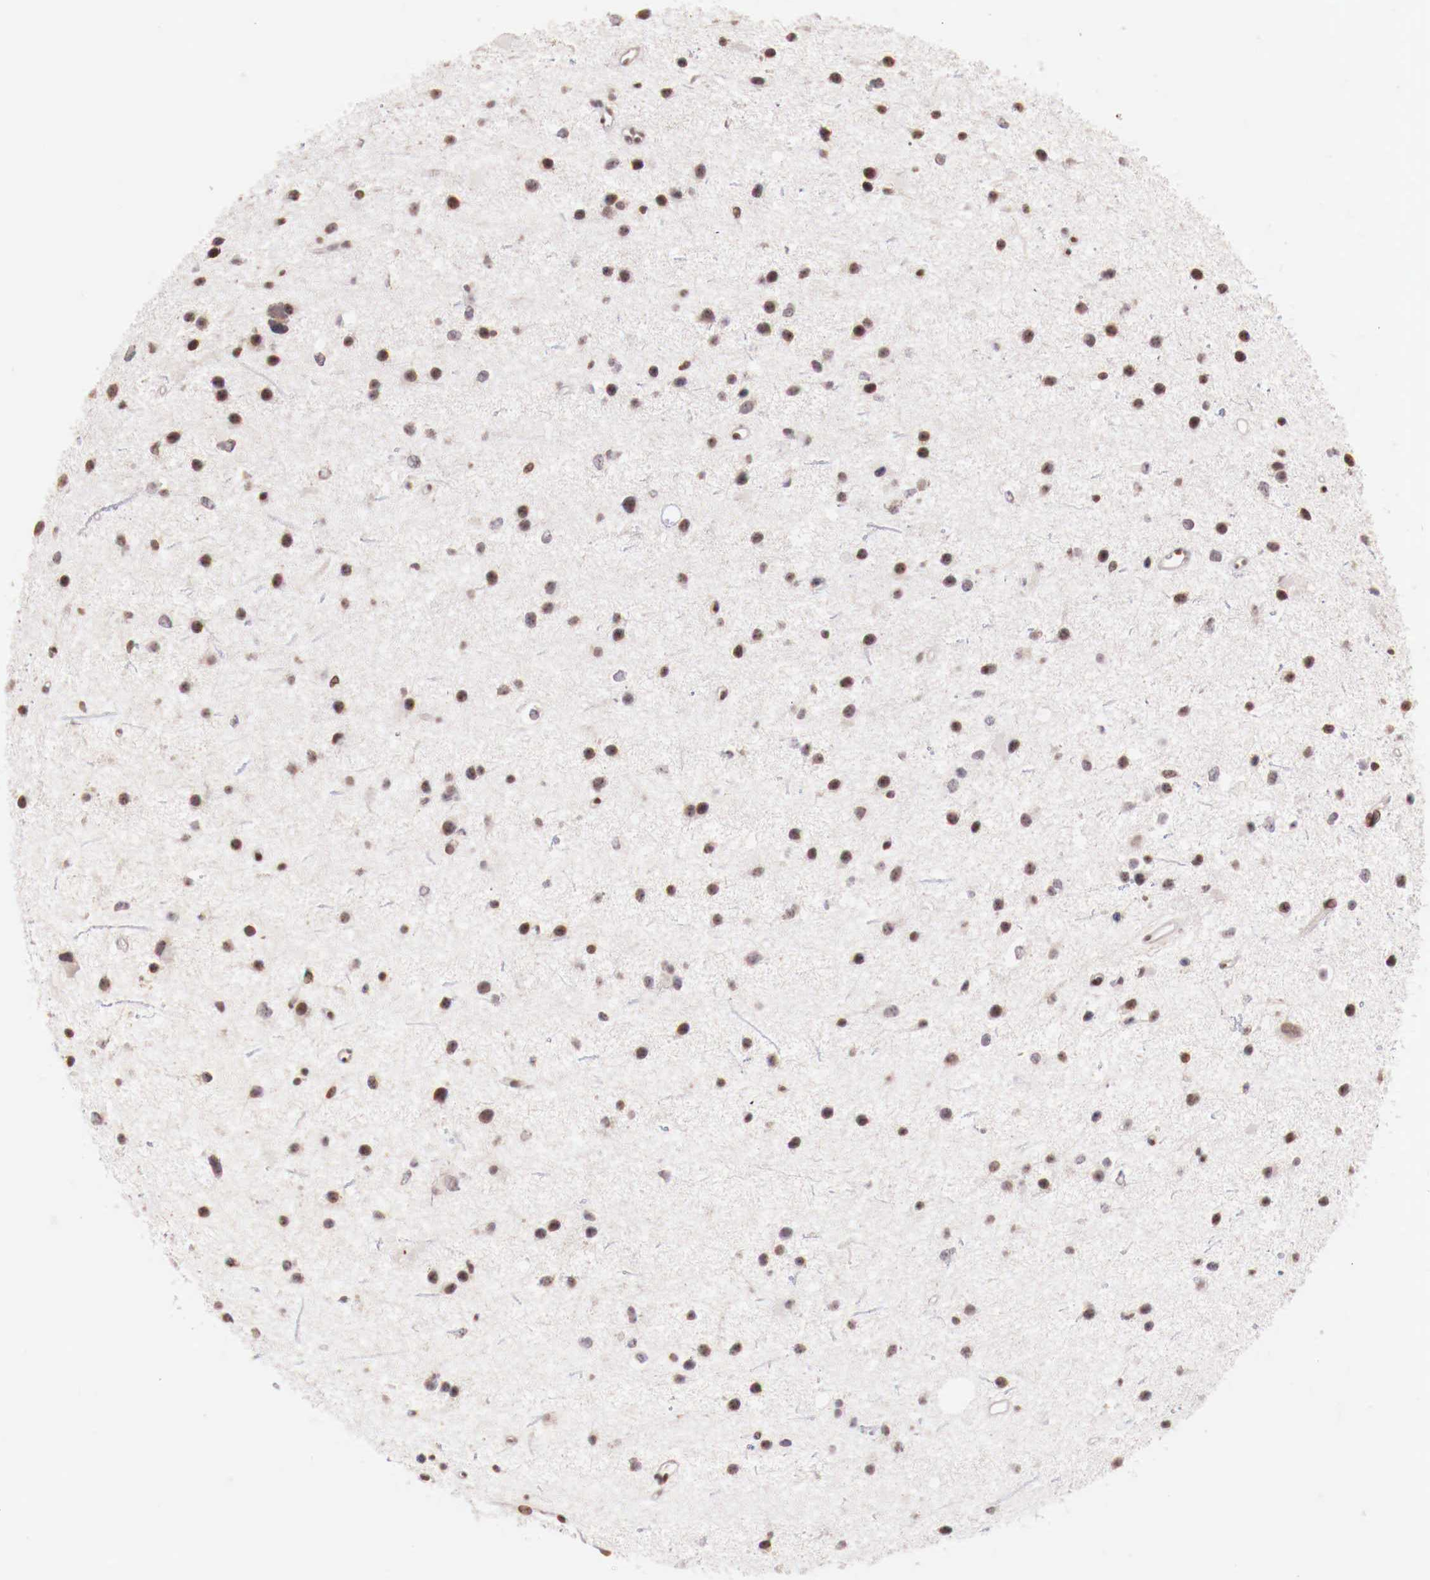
{"staining": {"intensity": "weak", "quantity": "<25%", "location": "nuclear"}, "tissue": "glioma", "cell_type": "Tumor cells", "image_type": "cancer", "snomed": [{"axis": "morphology", "description": "Glioma, malignant, Low grade"}, {"axis": "topography", "description": "Brain"}], "caption": "There is no significant expression in tumor cells of malignant glioma (low-grade). (DAB (3,3'-diaminobenzidine) IHC, high magnification).", "gene": "SP1", "patient": {"sex": "female", "age": 46}}